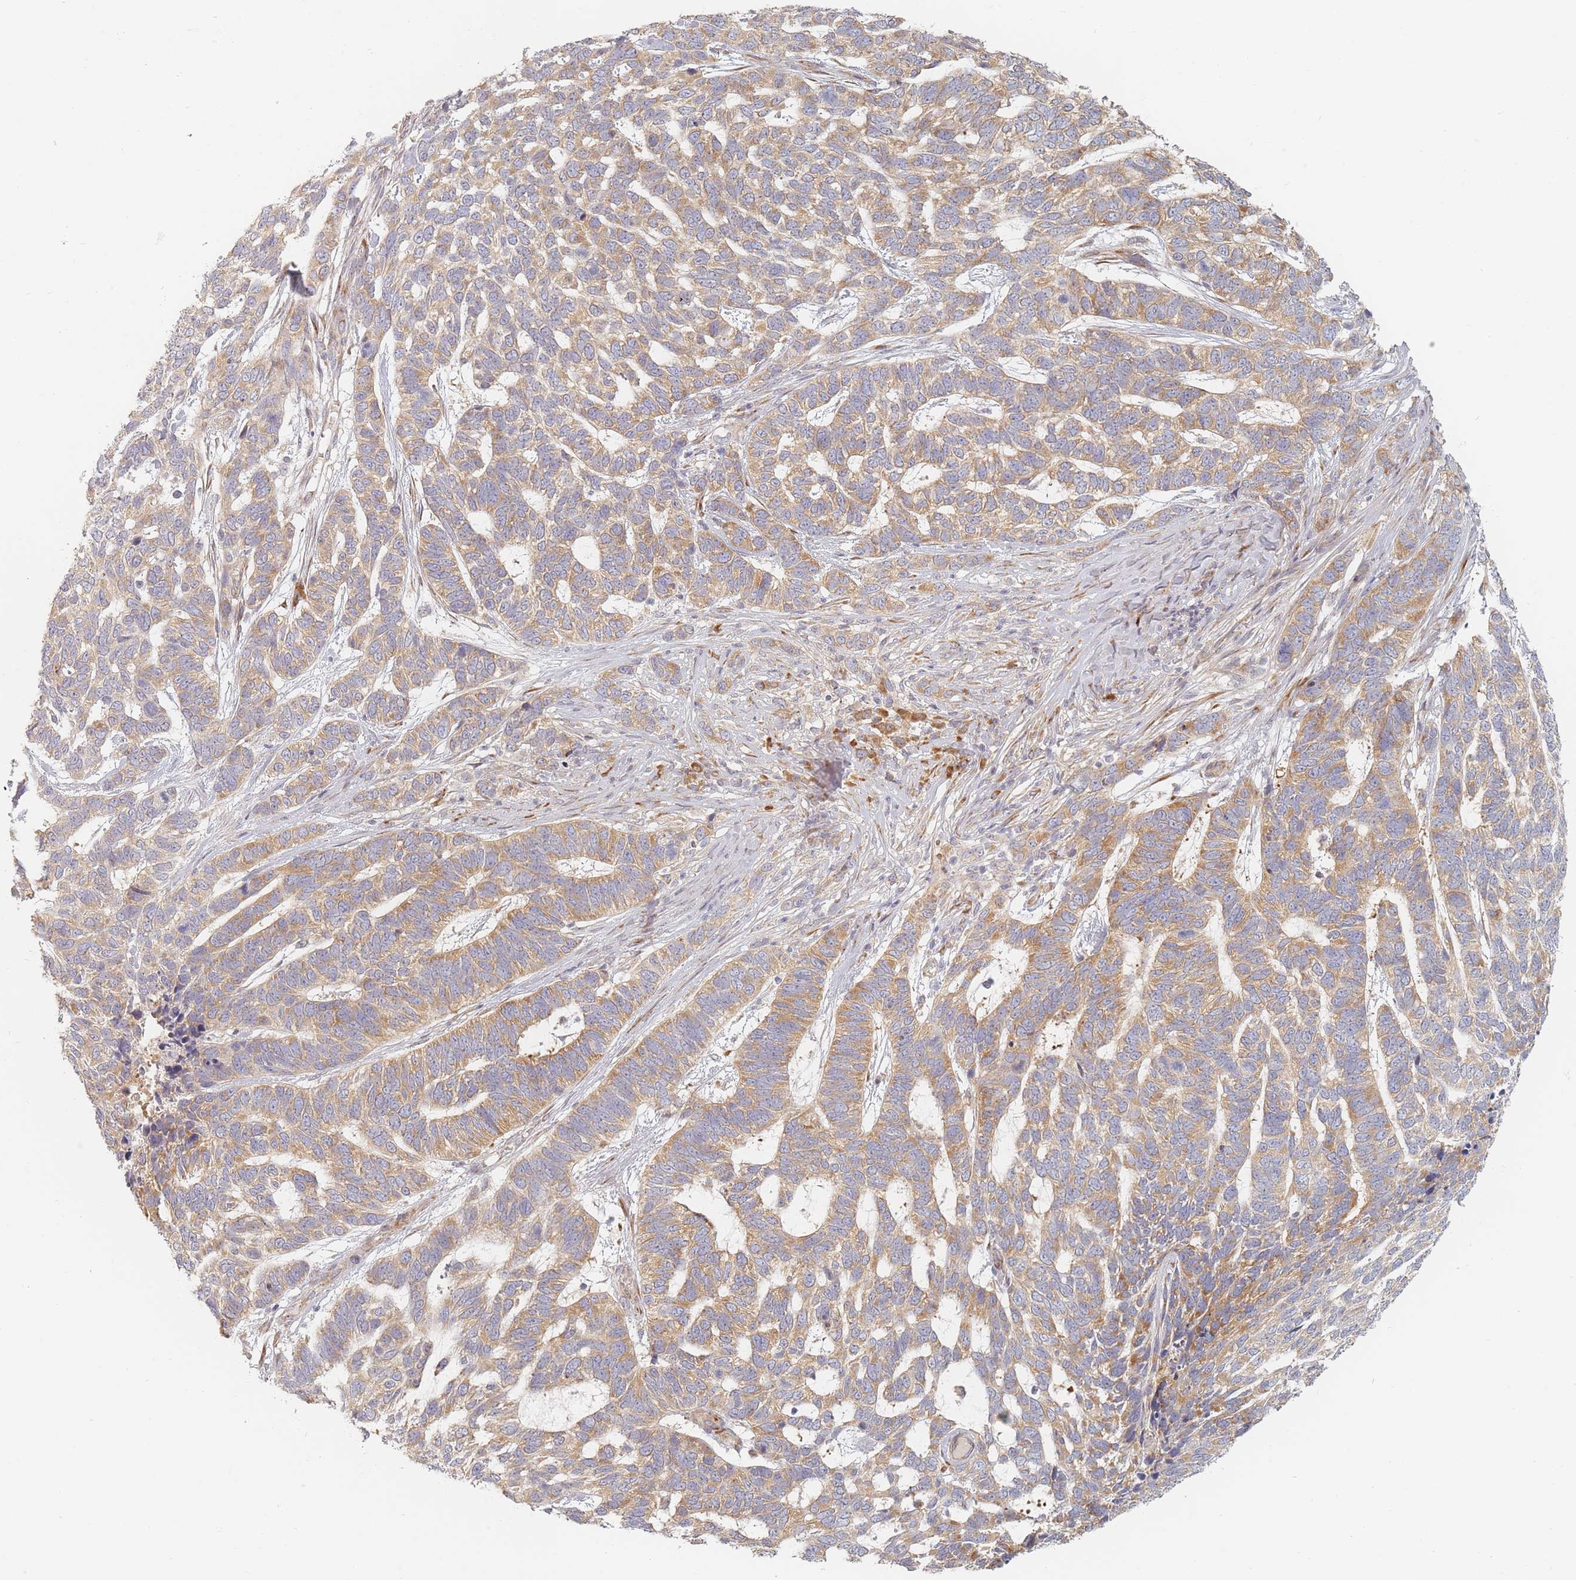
{"staining": {"intensity": "moderate", "quantity": ">75%", "location": "cytoplasmic/membranous"}, "tissue": "skin cancer", "cell_type": "Tumor cells", "image_type": "cancer", "snomed": [{"axis": "morphology", "description": "Basal cell carcinoma"}, {"axis": "topography", "description": "Skin"}], "caption": "This histopathology image reveals skin basal cell carcinoma stained with immunohistochemistry to label a protein in brown. The cytoplasmic/membranous of tumor cells show moderate positivity for the protein. Nuclei are counter-stained blue.", "gene": "ZKSCAN7", "patient": {"sex": "female", "age": 65}}